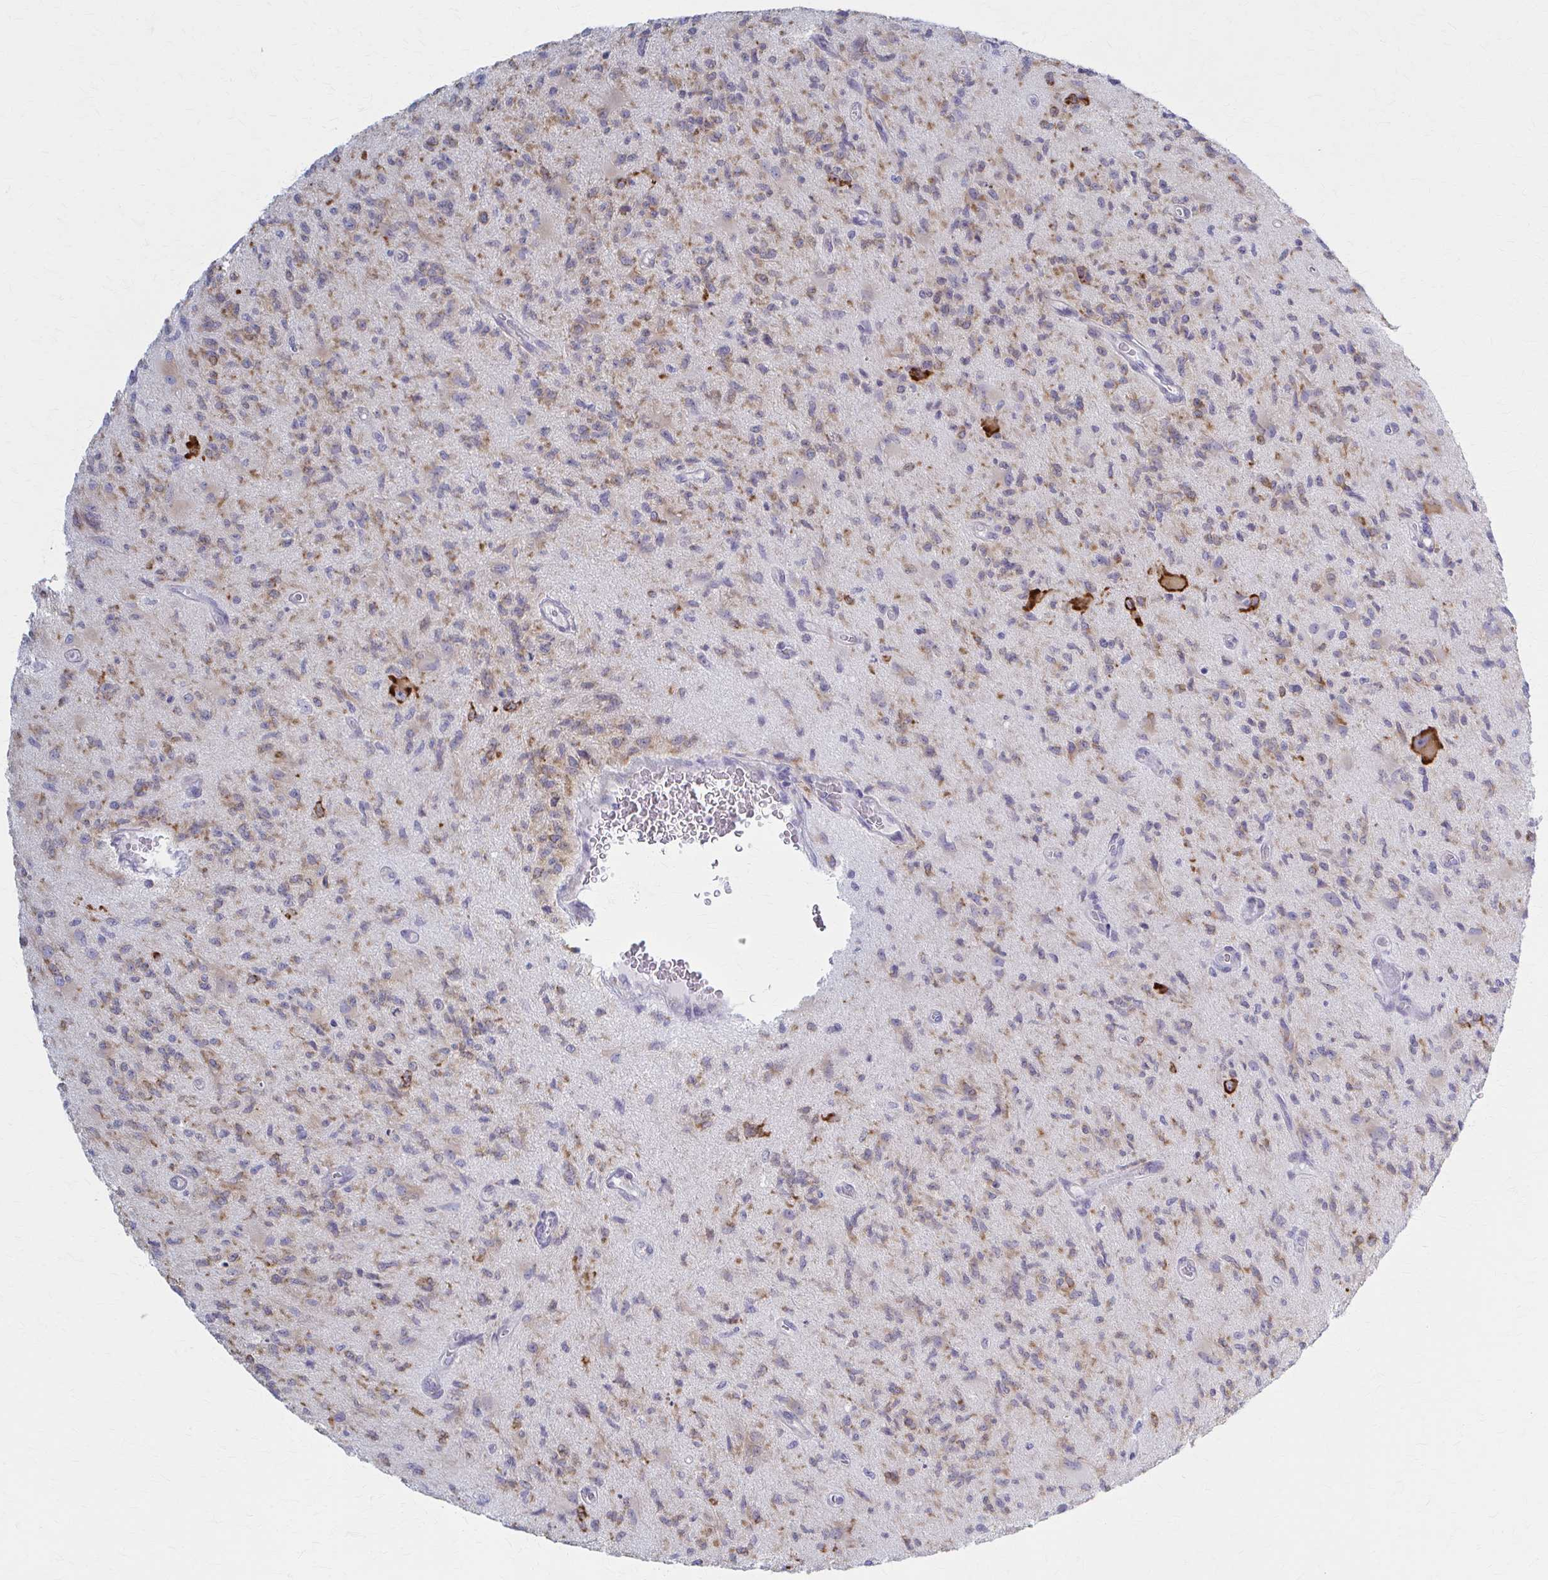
{"staining": {"intensity": "weak", "quantity": "25%-75%", "location": "cytoplasmic/membranous"}, "tissue": "glioma", "cell_type": "Tumor cells", "image_type": "cancer", "snomed": [{"axis": "morphology", "description": "Glioma, malignant, High grade"}, {"axis": "topography", "description": "Brain"}], "caption": "Brown immunohistochemical staining in human malignant glioma (high-grade) exhibits weak cytoplasmic/membranous positivity in approximately 25%-75% of tumor cells.", "gene": "PRKRA", "patient": {"sex": "male", "age": 67}}